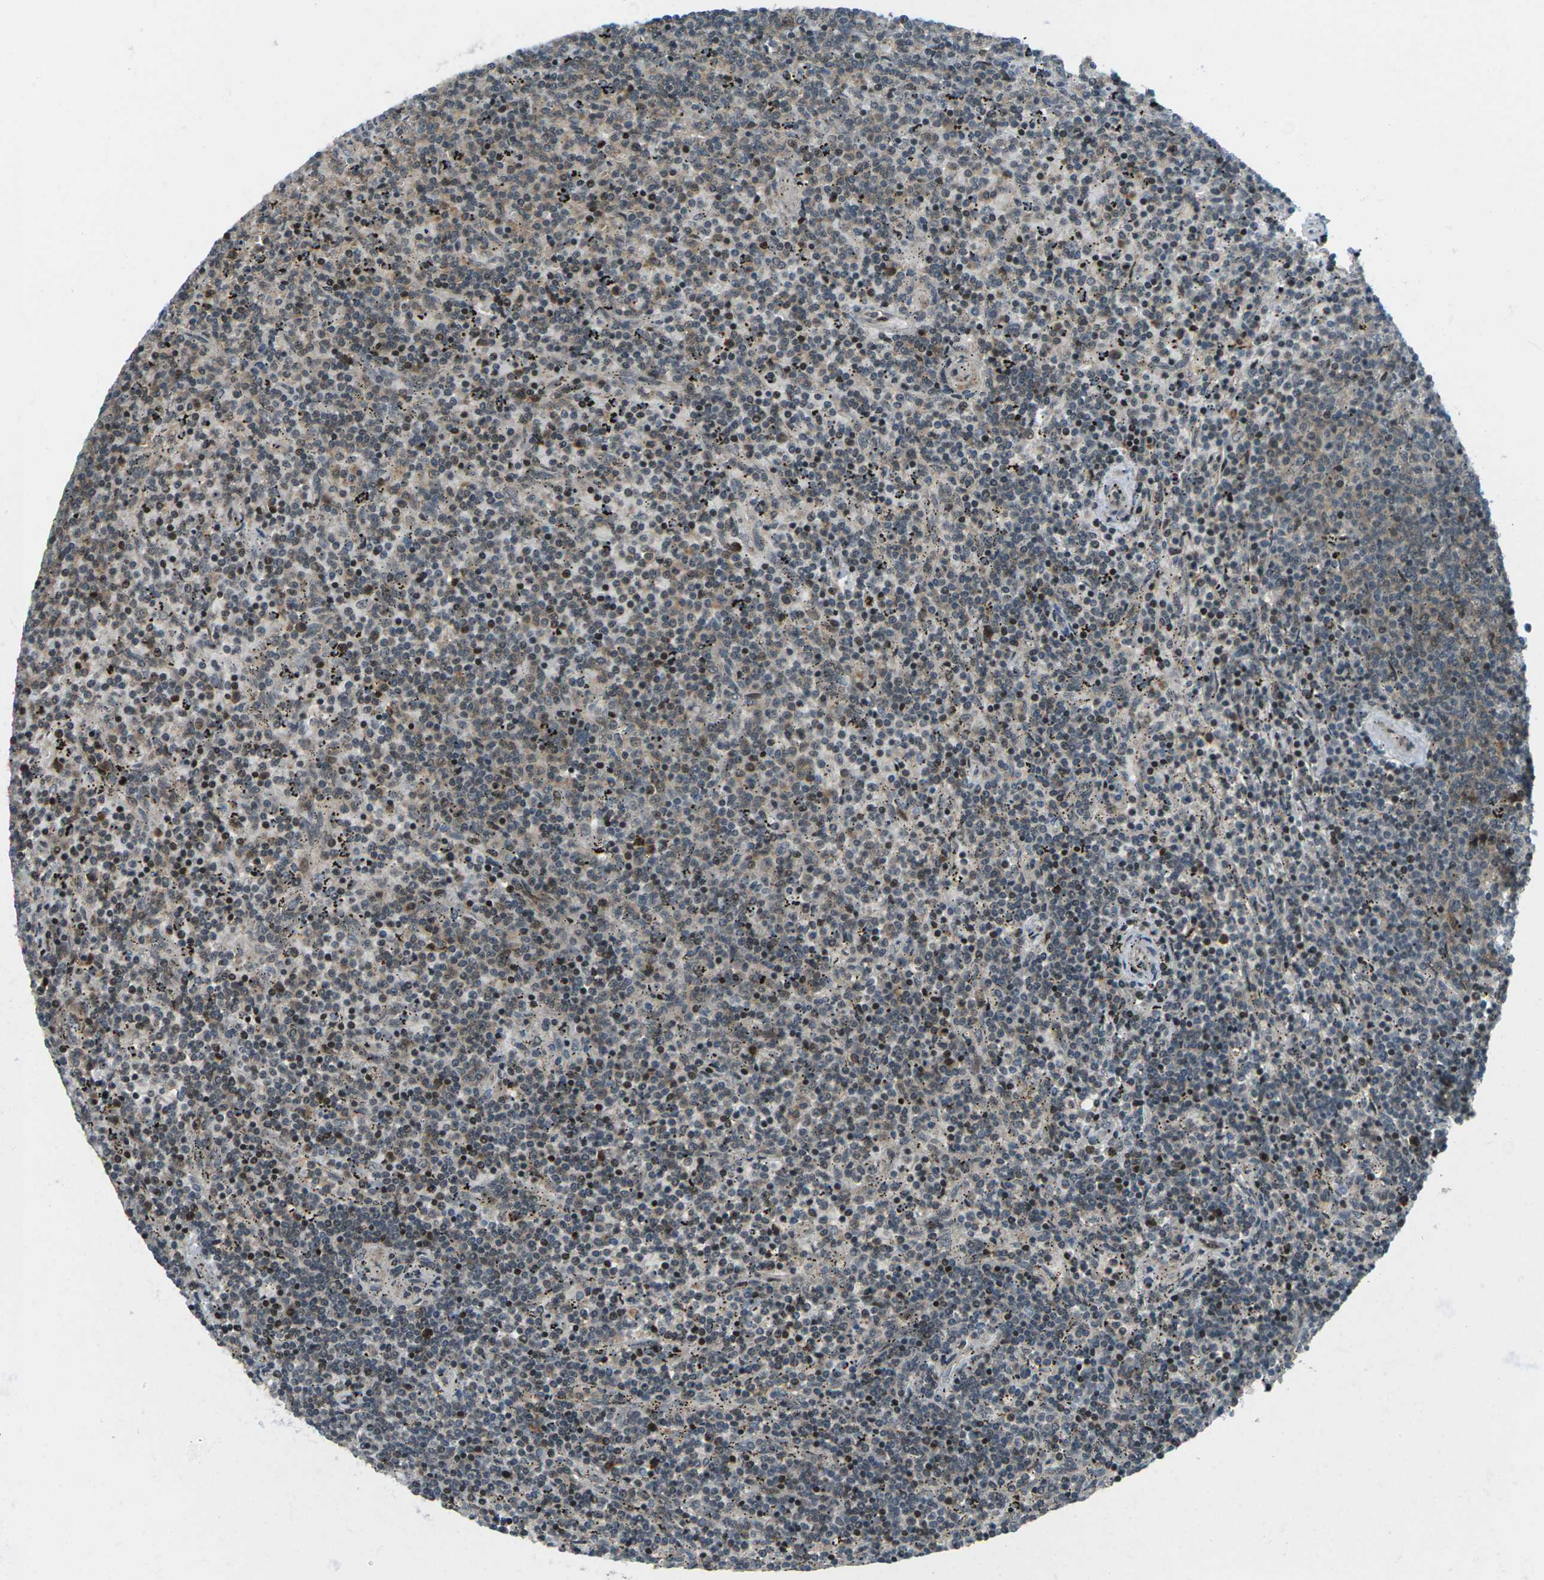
{"staining": {"intensity": "moderate", "quantity": ">75%", "location": "cytoplasmic/membranous"}, "tissue": "lymphoma", "cell_type": "Tumor cells", "image_type": "cancer", "snomed": [{"axis": "morphology", "description": "Malignant lymphoma, non-Hodgkin's type, Low grade"}, {"axis": "topography", "description": "Spleen"}], "caption": "Lymphoma stained for a protein shows moderate cytoplasmic/membranous positivity in tumor cells.", "gene": "UBE2S", "patient": {"sex": "female", "age": 50}}